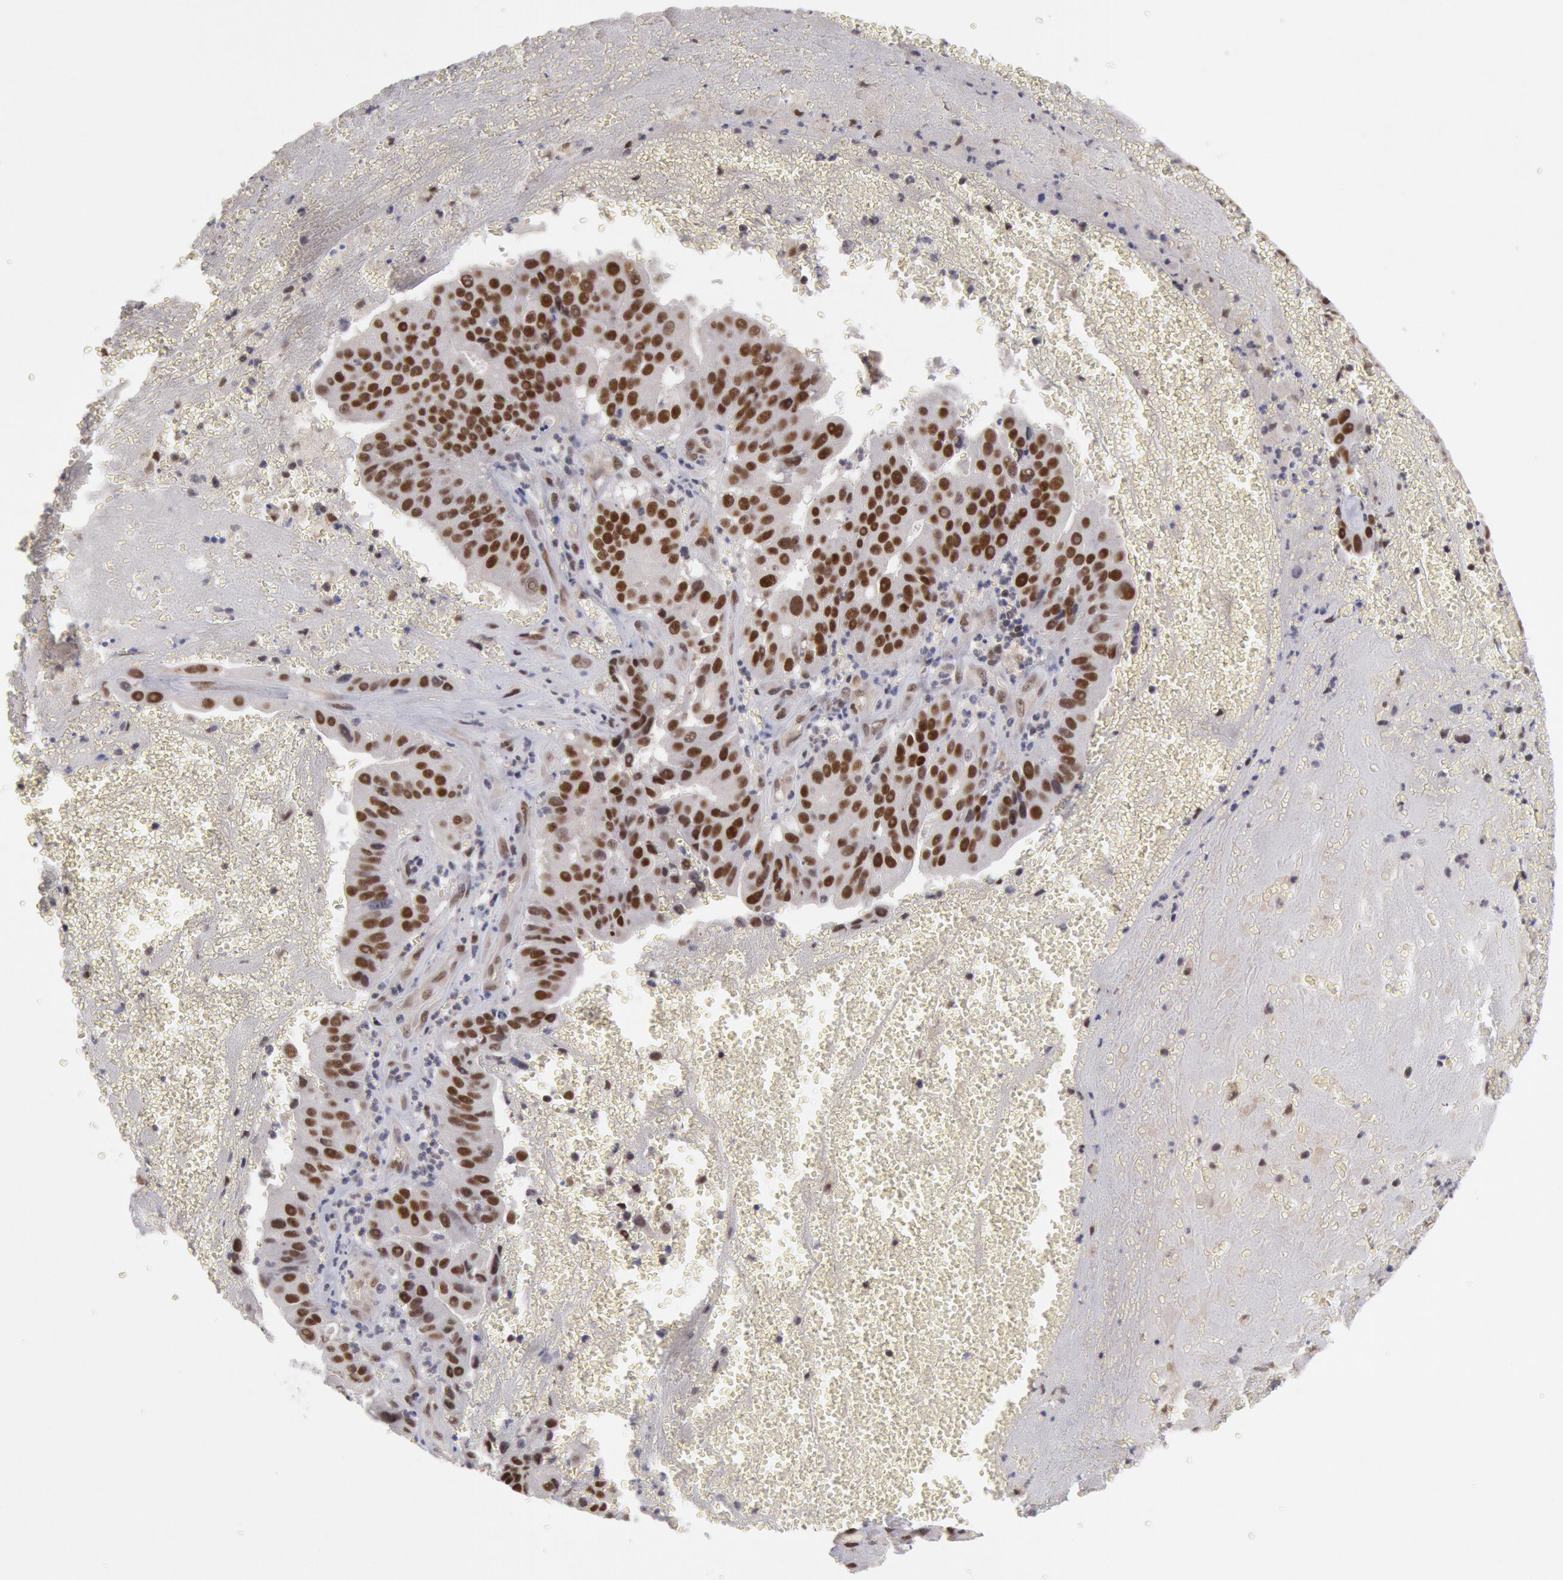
{"staining": {"intensity": "moderate", "quantity": ">75%", "location": "nuclear"}, "tissue": "liver cancer", "cell_type": "Tumor cells", "image_type": "cancer", "snomed": [{"axis": "morphology", "description": "Cholangiocarcinoma"}, {"axis": "topography", "description": "Liver"}], "caption": "Tumor cells show medium levels of moderate nuclear positivity in about >75% of cells in cholangiocarcinoma (liver). The staining is performed using DAB brown chromogen to label protein expression. The nuclei are counter-stained blue using hematoxylin.", "gene": "PPP4R3B", "patient": {"sex": "female", "age": 79}}